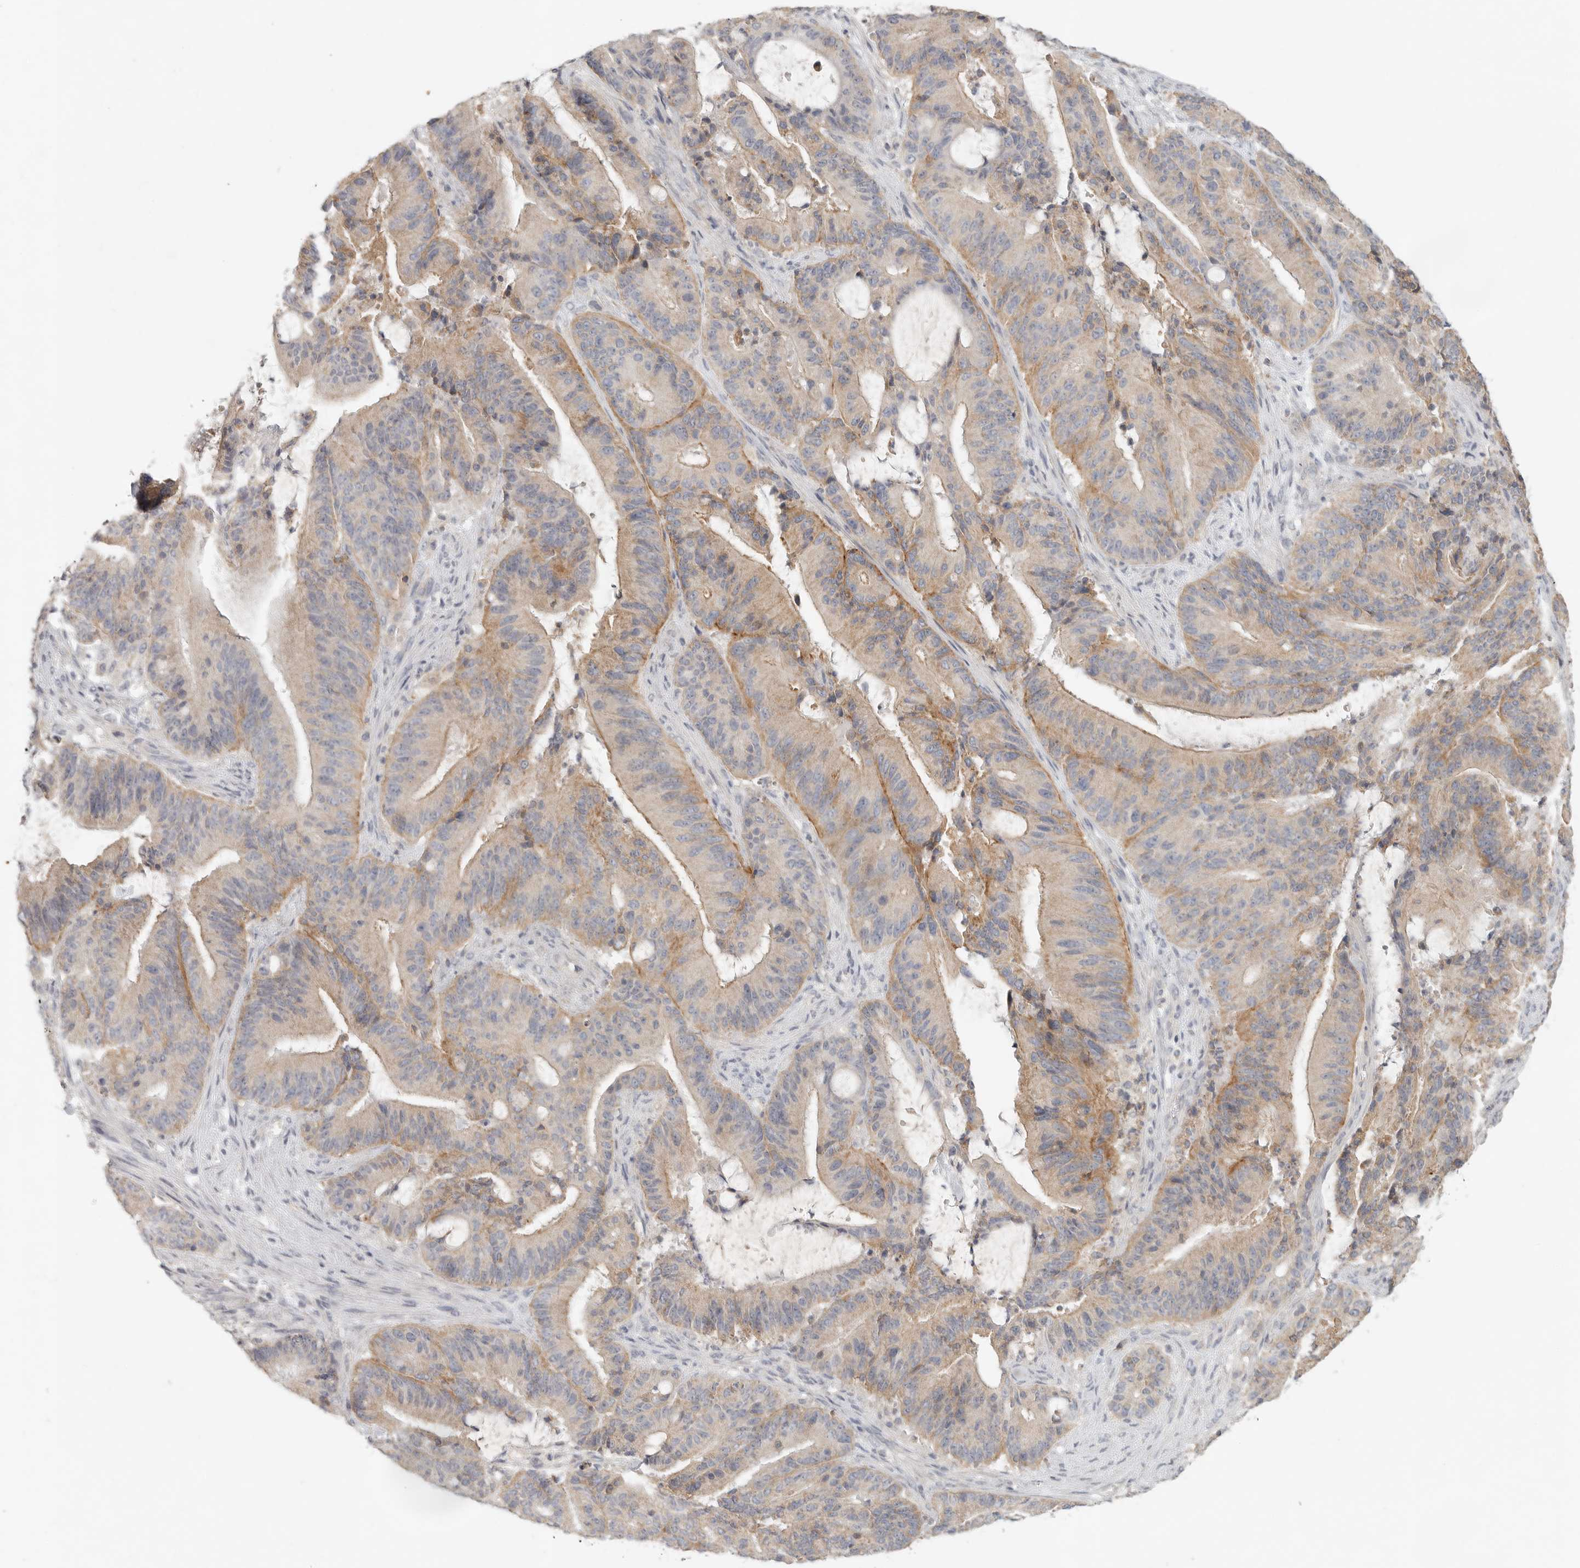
{"staining": {"intensity": "moderate", "quantity": "<25%", "location": "cytoplasmic/membranous"}, "tissue": "liver cancer", "cell_type": "Tumor cells", "image_type": "cancer", "snomed": [{"axis": "morphology", "description": "Normal tissue, NOS"}, {"axis": "morphology", "description": "Cholangiocarcinoma"}, {"axis": "topography", "description": "Liver"}, {"axis": "topography", "description": "Peripheral nerve tissue"}], "caption": "IHC of liver cancer demonstrates low levels of moderate cytoplasmic/membranous expression in approximately <25% of tumor cells.", "gene": "SLC25A36", "patient": {"sex": "female", "age": 73}}